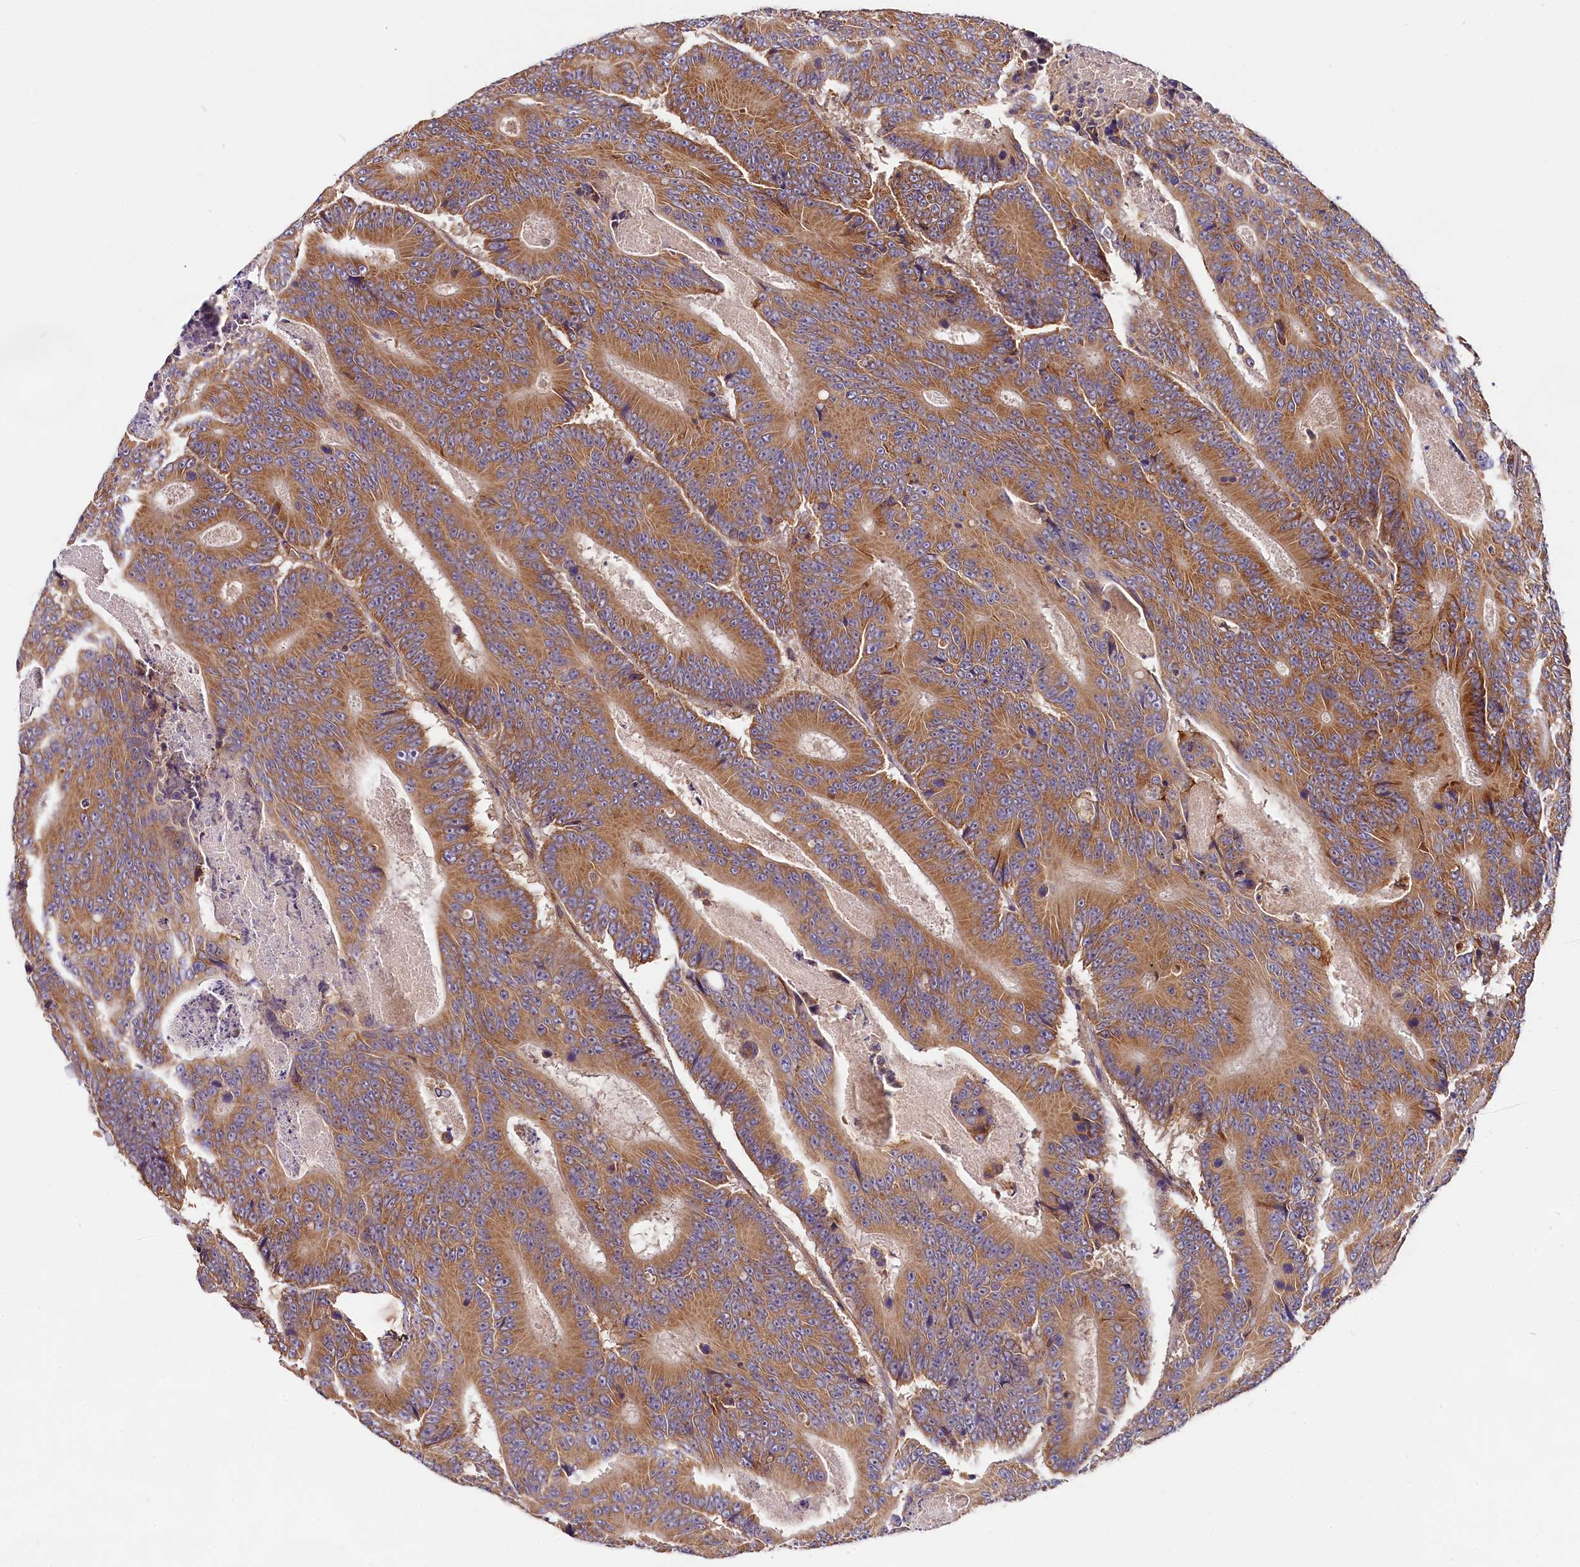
{"staining": {"intensity": "moderate", "quantity": ">75%", "location": "cytoplasmic/membranous"}, "tissue": "colorectal cancer", "cell_type": "Tumor cells", "image_type": "cancer", "snomed": [{"axis": "morphology", "description": "Adenocarcinoma, NOS"}, {"axis": "topography", "description": "Colon"}], "caption": "High-power microscopy captured an immunohistochemistry photomicrograph of colorectal adenocarcinoma, revealing moderate cytoplasmic/membranous expression in approximately >75% of tumor cells.", "gene": "SPG11", "patient": {"sex": "male", "age": 83}}